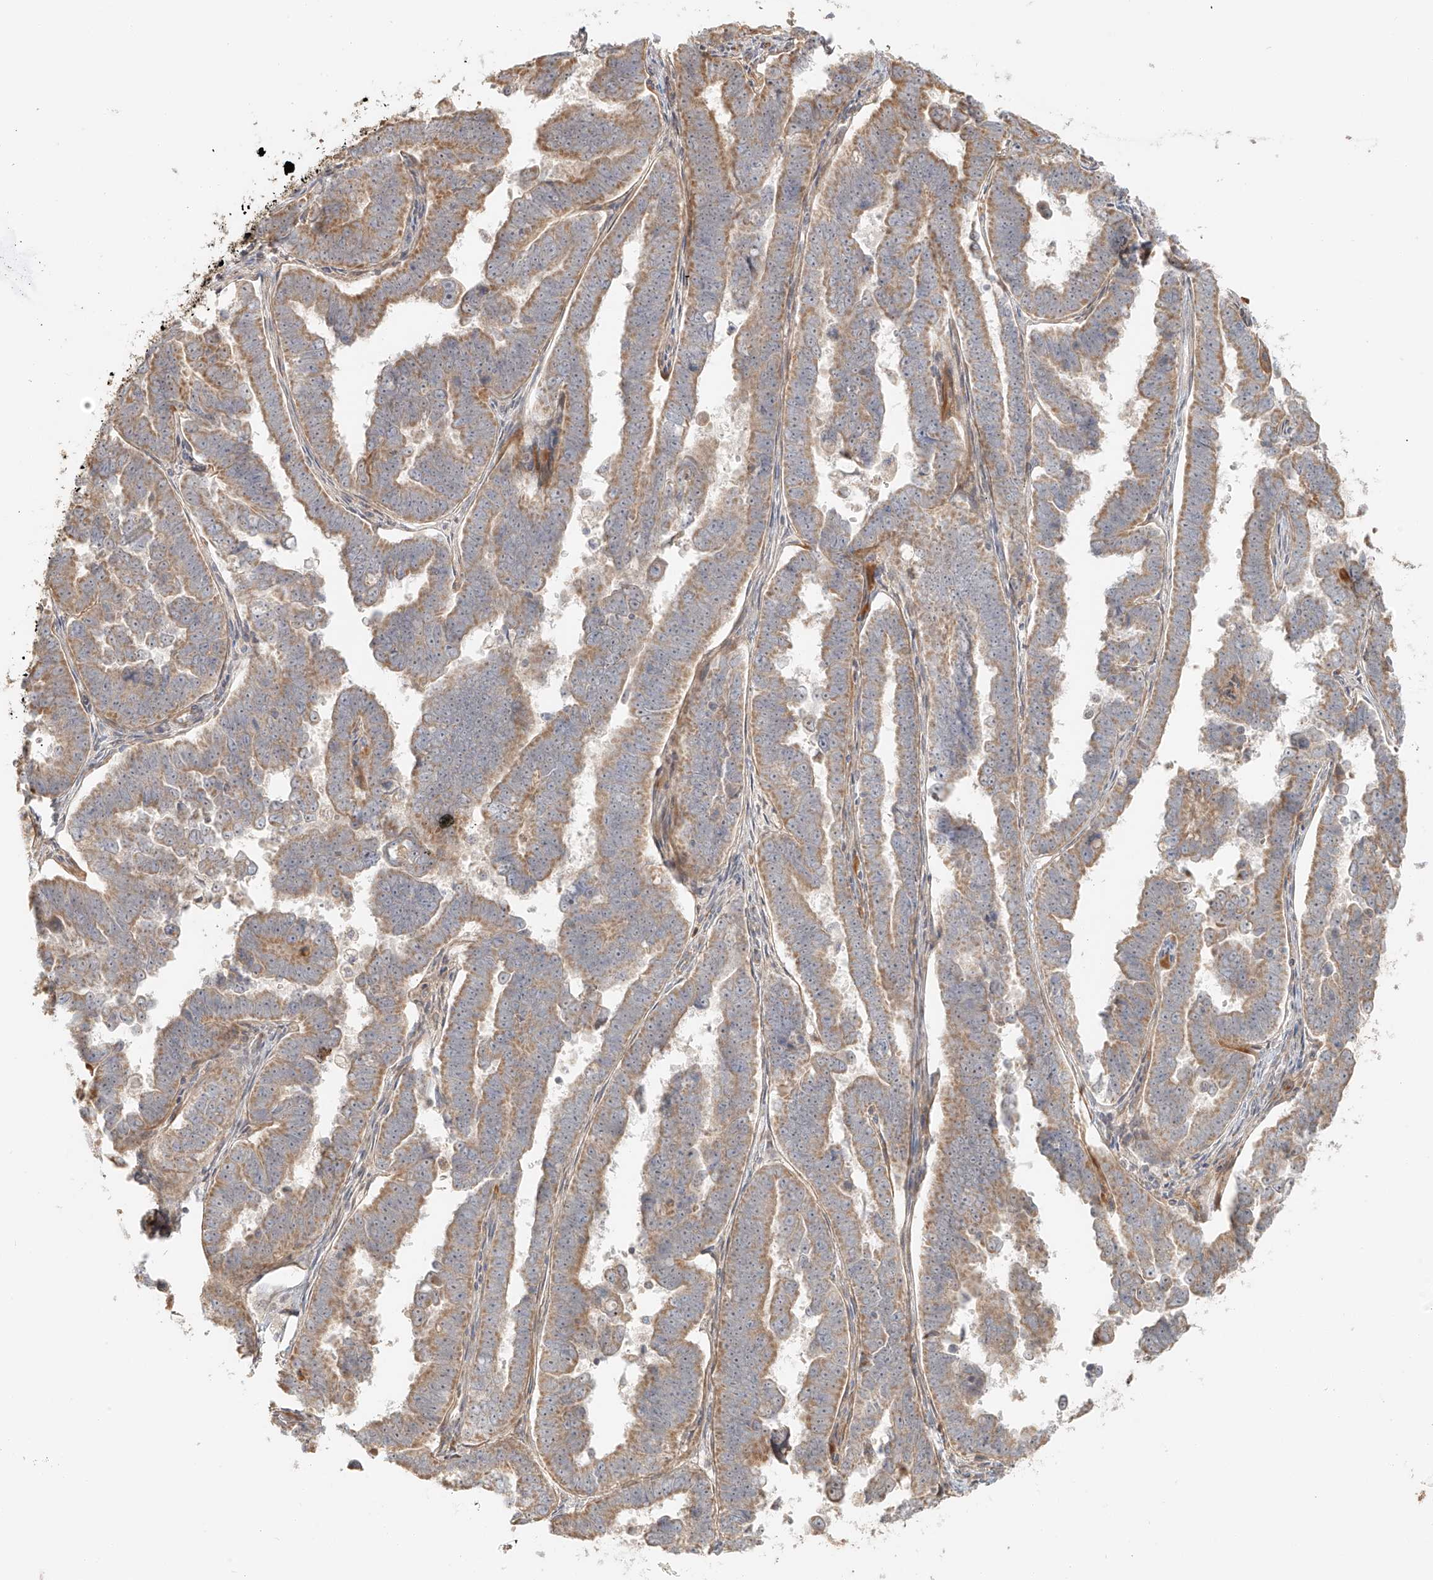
{"staining": {"intensity": "moderate", "quantity": ">75%", "location": "cytoplasmic/membranous"}, "tissue": "endometrial cancer", "cell_type": "Tumor cells", "image_type": "cancer", "snomed": [{"axis": "morphology", "description": "Adenocarcinoma, NOS"}, {"axis": "topography", "description": "Endometrium"}], "caption": "Endometrial adenocarcinoma was stained to show a protein in brown. There is medium levels of moderate cytoplasmic/membranous staining in about >75% of tumor cells.", "gene": "MIPEP", "patient": {"sex": "female", "age": 75}}